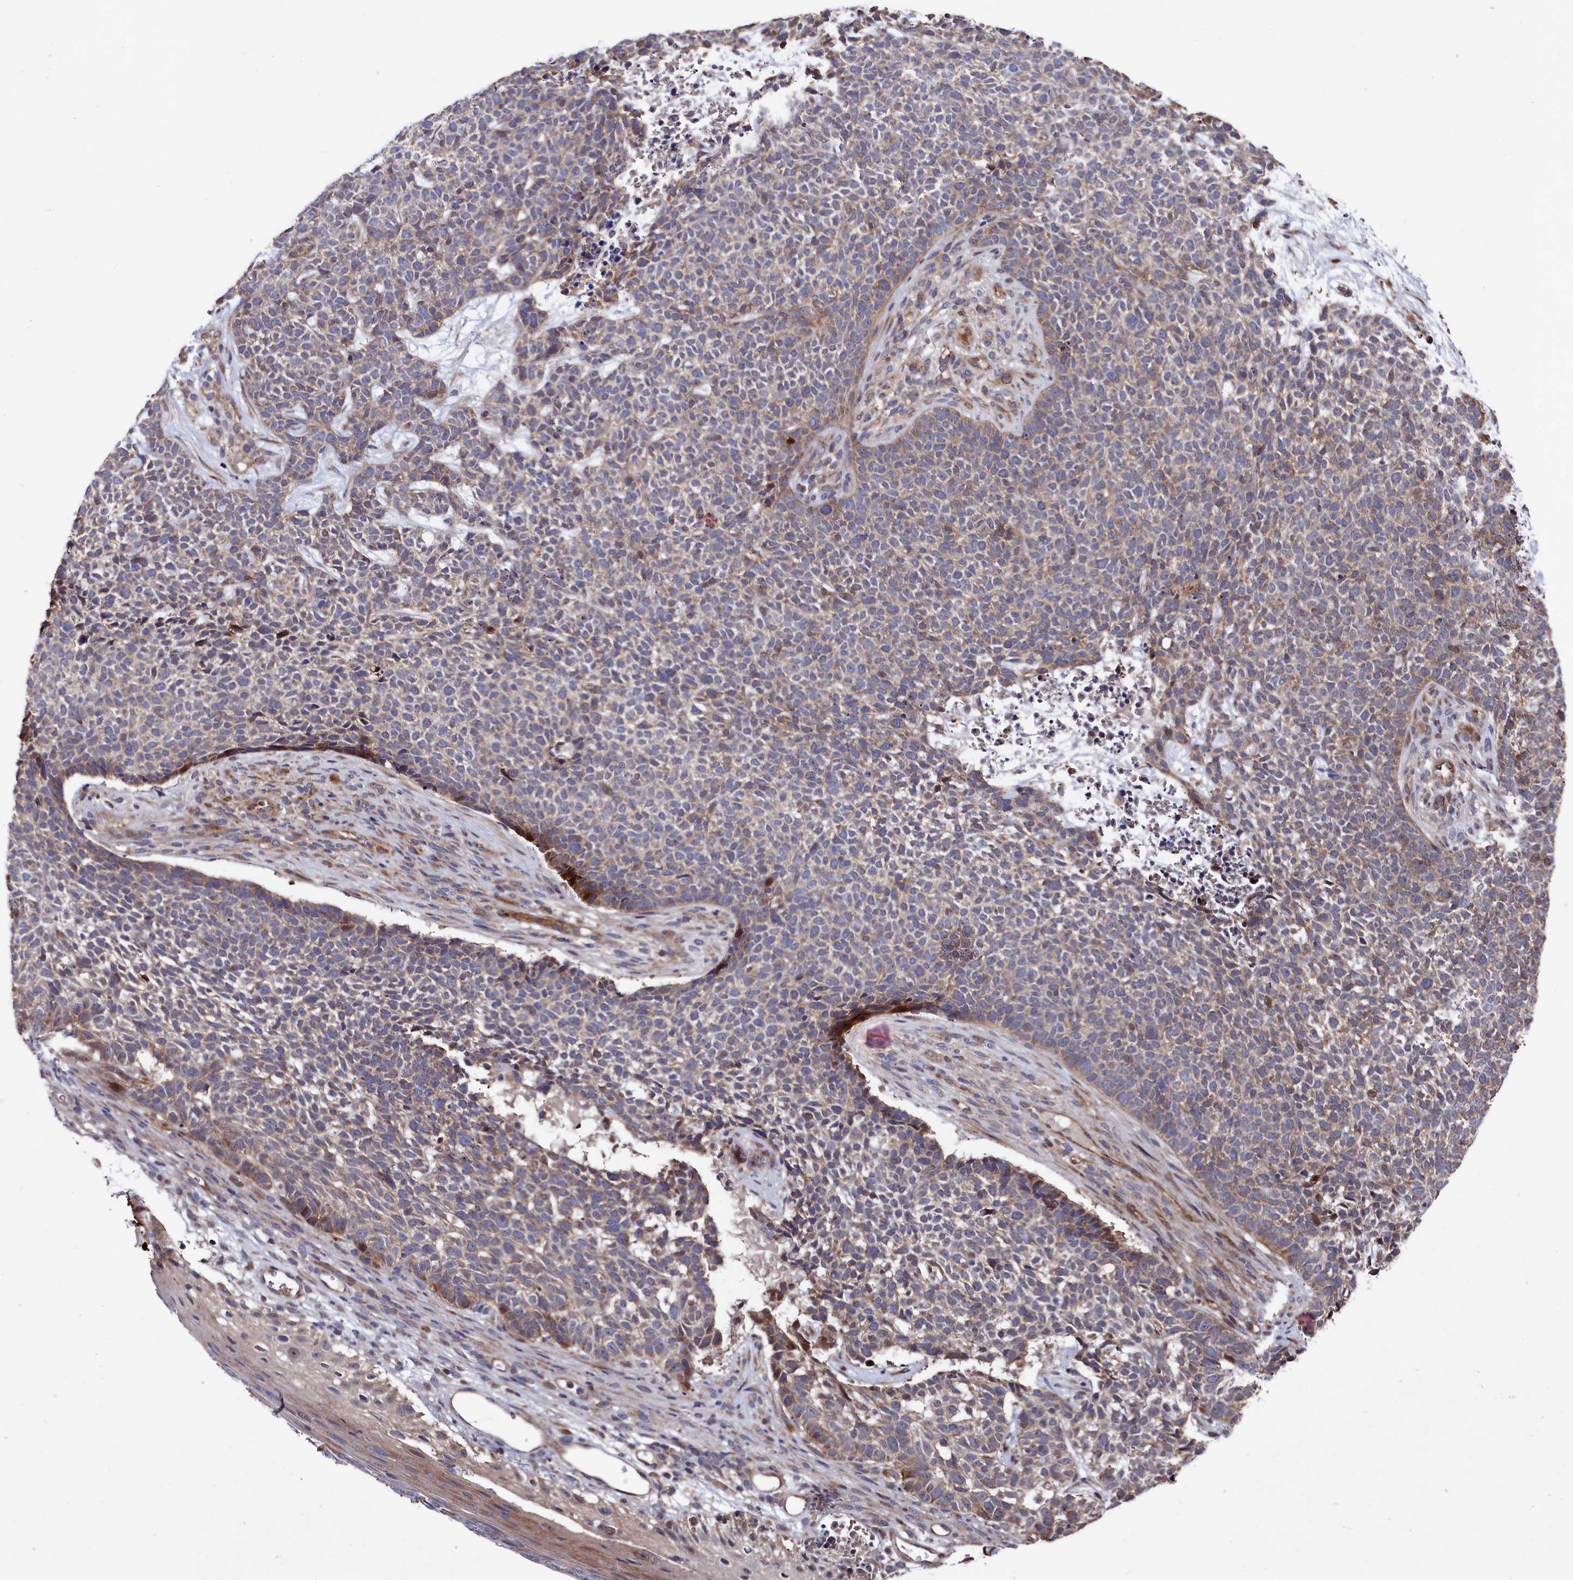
{"staining": {"intensity": "moderate", "quantity": "<25%", "location": "cytoplasmic/membranous"}, "tissue": "skin cancer", "cell_type": "Tumor cells", "image_type": "cancer", "snomed": [{"axis": "morphology", "description": "Basal cell carcinoma"}, {"axis": "topography", "description": "Skin"}], "caption": "About <25% of tumor cells in skin cancer show moderate cytoplasmic/membranous protein positivity as visualized by brown immunohistochemical staining.", "gene": "SUPV3L1", "patient": {"sex": "female", "age": 84}}